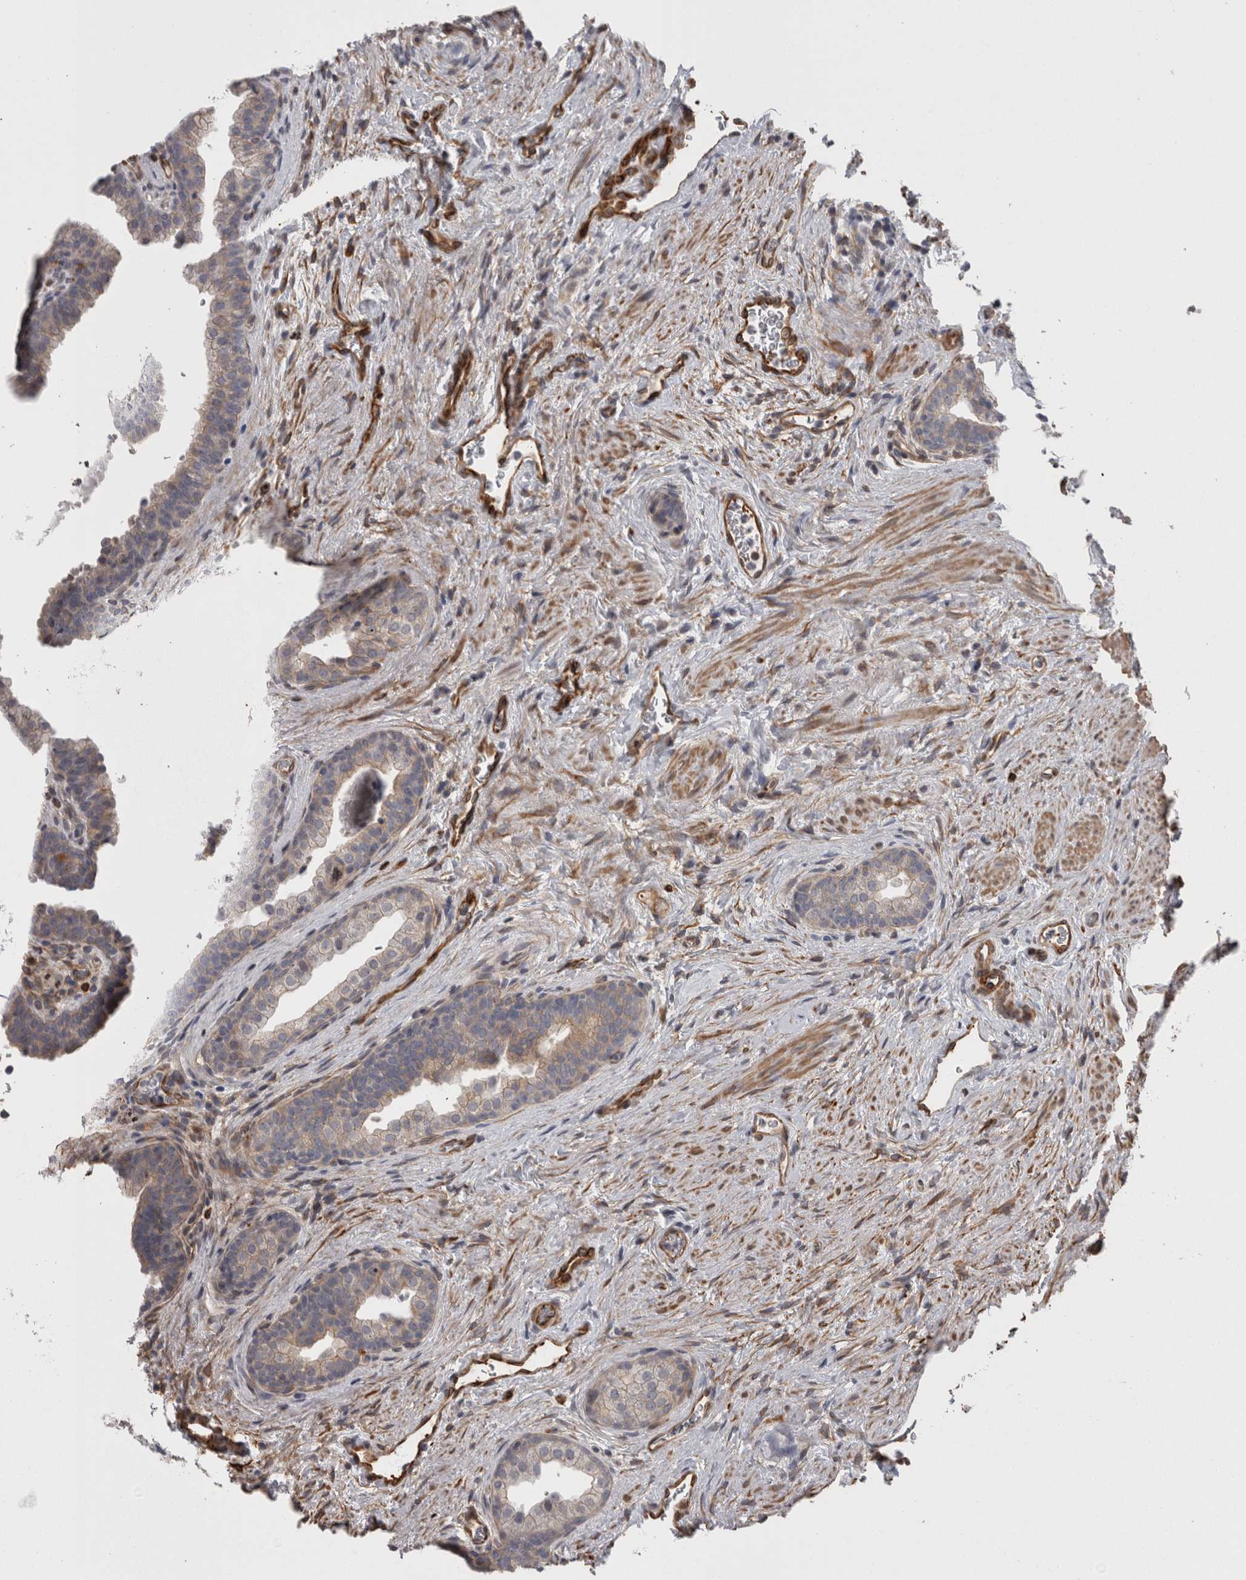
{"staining": {"intensity": "weak", "quantity": "<25%", "location": "cytoplasmic/membranous"}, "tissue": "prostate", "cell_type": "Glandular cells", "image_type": "normal", "snomed": [{"axis": "morphology", "description": "Normal tissue, NOS"}, {"axis": "topography", "description": "Prostate"}], "caption": "A photomicrograph of prostate stained for a protein demonstrates no brown staining in glandular cells. (DAB (3,3'-diaminobenzidine) IHC, high magnification).", "gene": "RMDN1", "patient": {"sex": "male", "age": 48}}